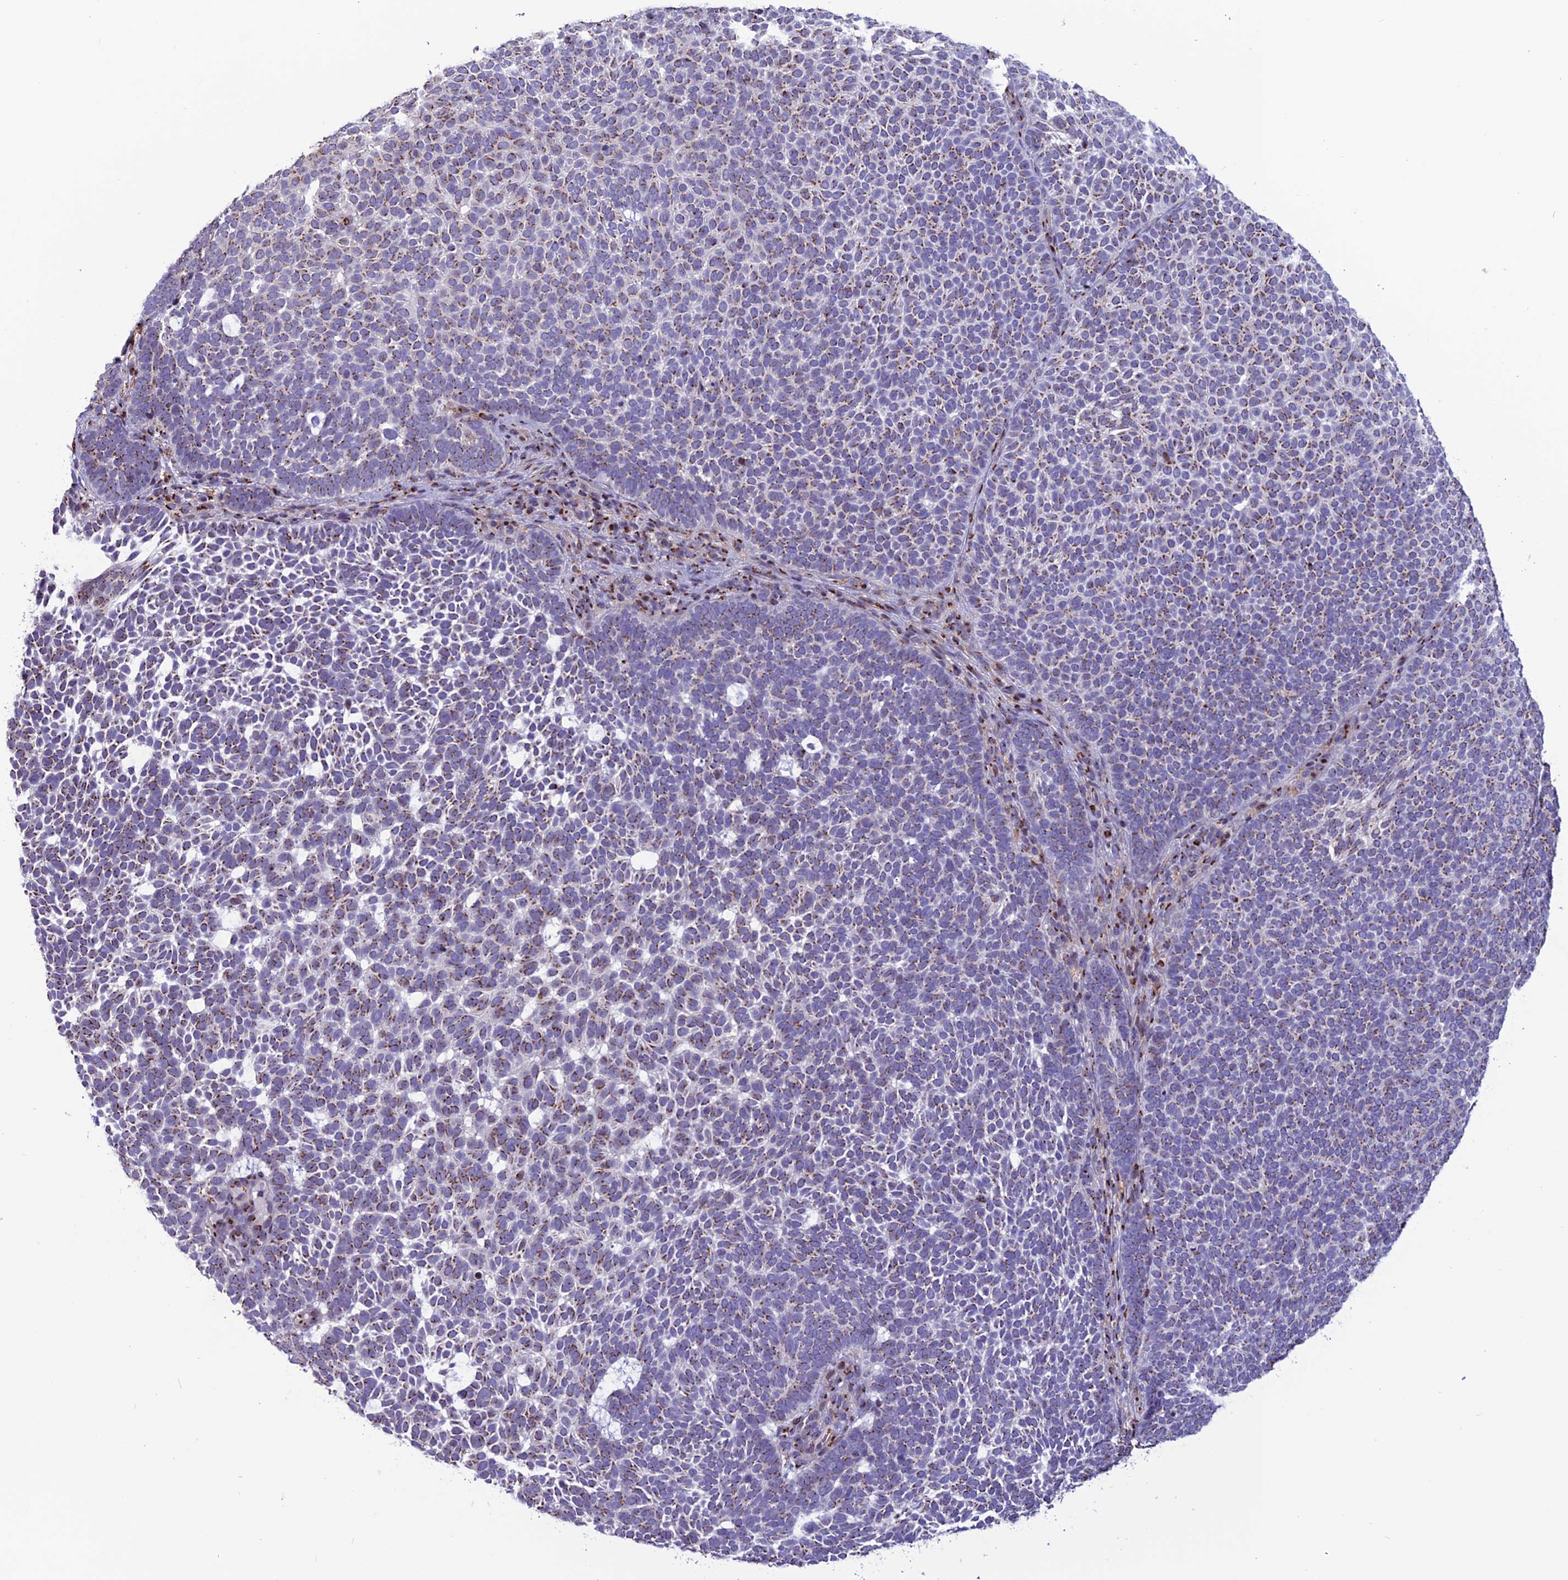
{"staining": {"intensity": "moderate", "quantity": "25%-75%", "location": "cytoplasmic/membranous"}, "tissue": "skin cancer", "cell_type": "Tumor cells", "image_type": "cancer", "snomed": [{"axis": "morphology", "description": "Basal cell carcinoma"}, {"axis": "topography", "description": "Skin"}], "caption": "Immunohistochemistry photomicrograph of neoplastic tissue: skin basal cell carcinoma stained using immunohistochemistry (IHC) demonstrates medium levels of moderate protein expression localized specifically in the cytoplasmic/membranous of tumor cells, appearing as a cytoplasmic/membranous brown color.", "gene": "PLEKHA4", "patient": {"sex": "female", "age": 77}}